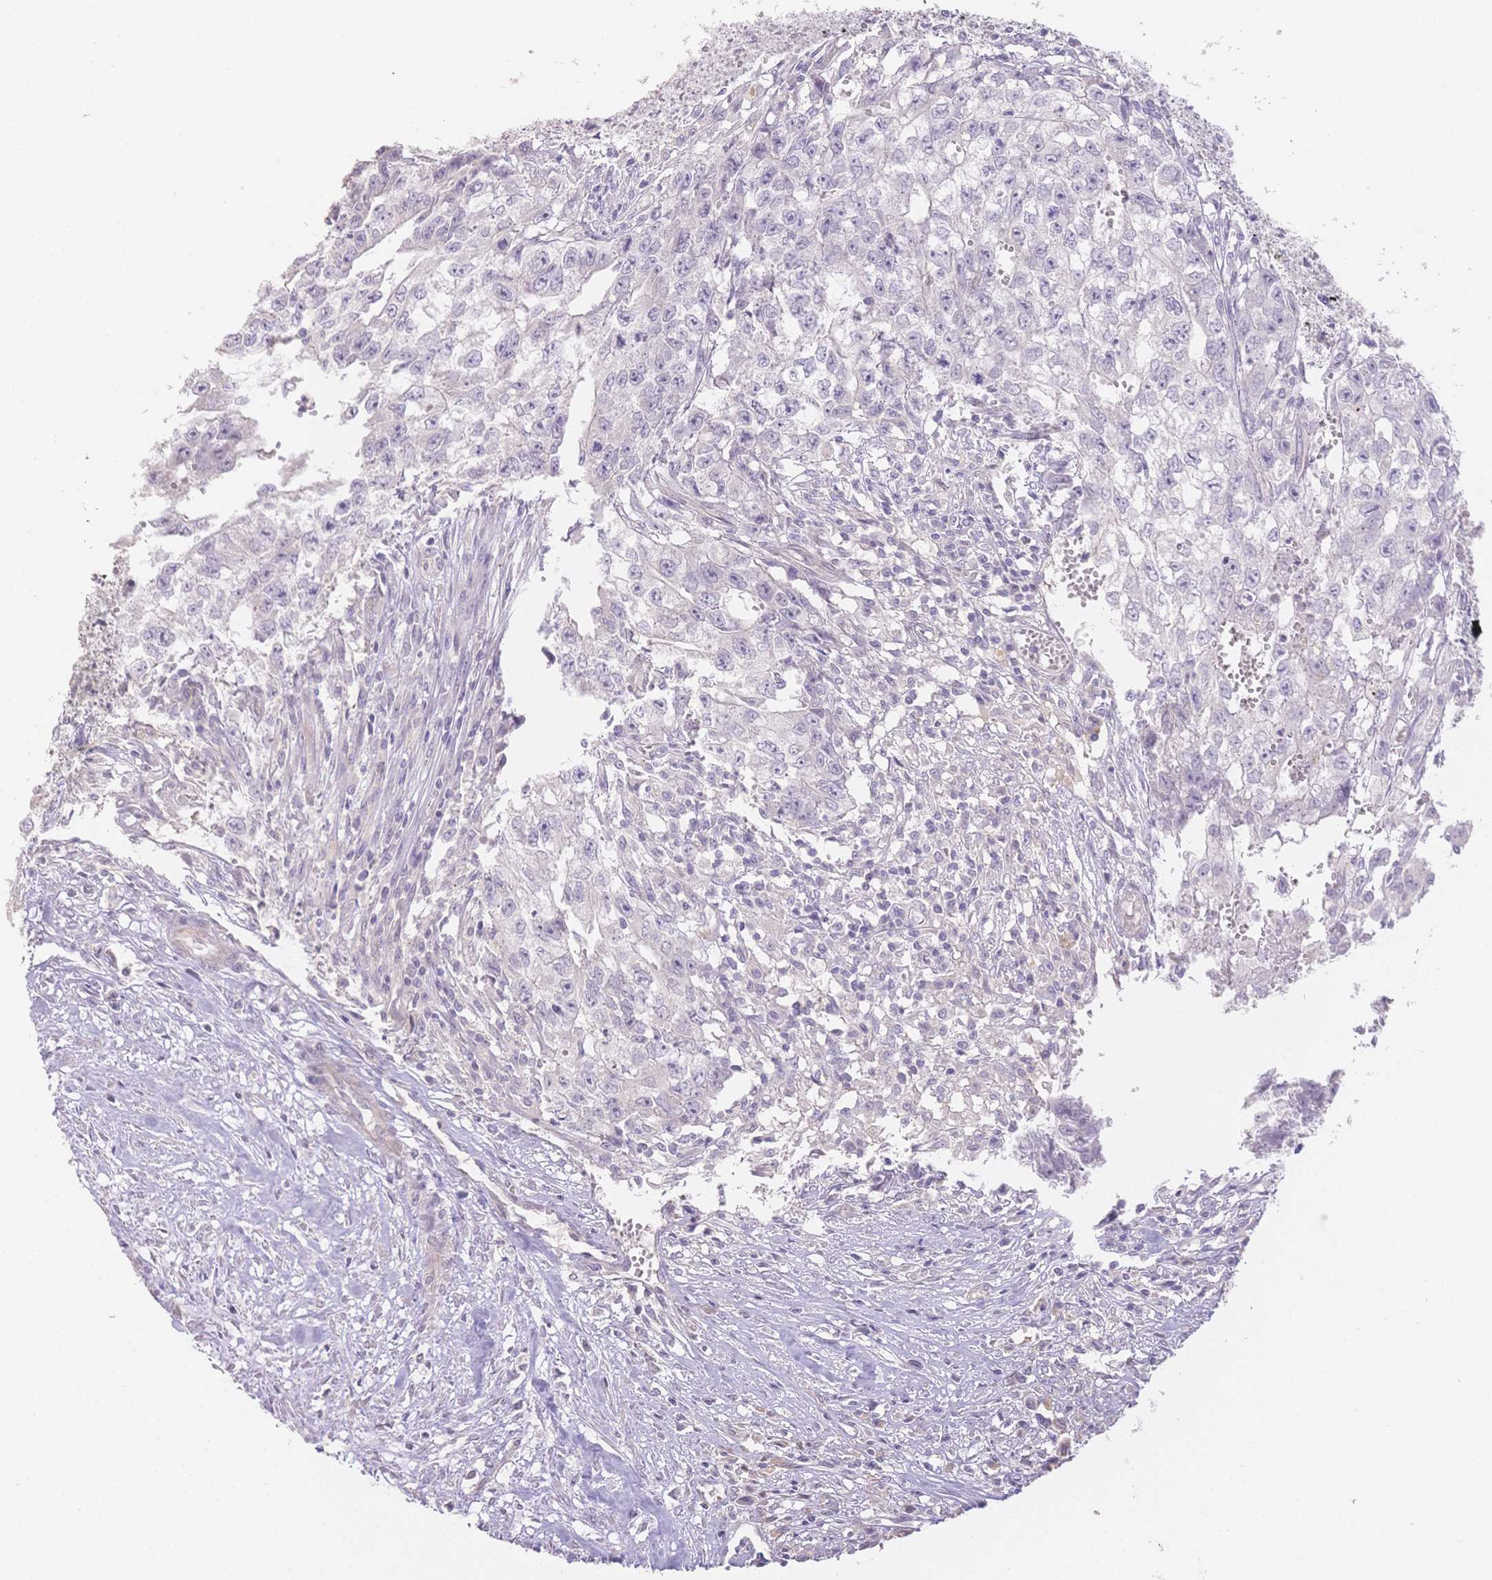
{"staining": {"intensity": "negative", "quantity": "none", "location": "none"}, "tissue": "testis cancer", "cell_type": "Tumor cells", "image_type": "cancer", "snomed": [{"axis": "morphology", "description": "Carcinoma, Embryonal, NOS"}, {"axis": "morphology", "description": "Teratoma, malignant, NOS"}, {"axis": "topography", "description": "Testis"}], "caption": "A high-resolution micrograph shows immunohistochemistry staining of testis embryonal carcinoma, which shows no significant staining in tumor cells. Nuclei are stained in blue.", "gene": "SUV39H2", "patient": {"sex": "male", "age": 24}}